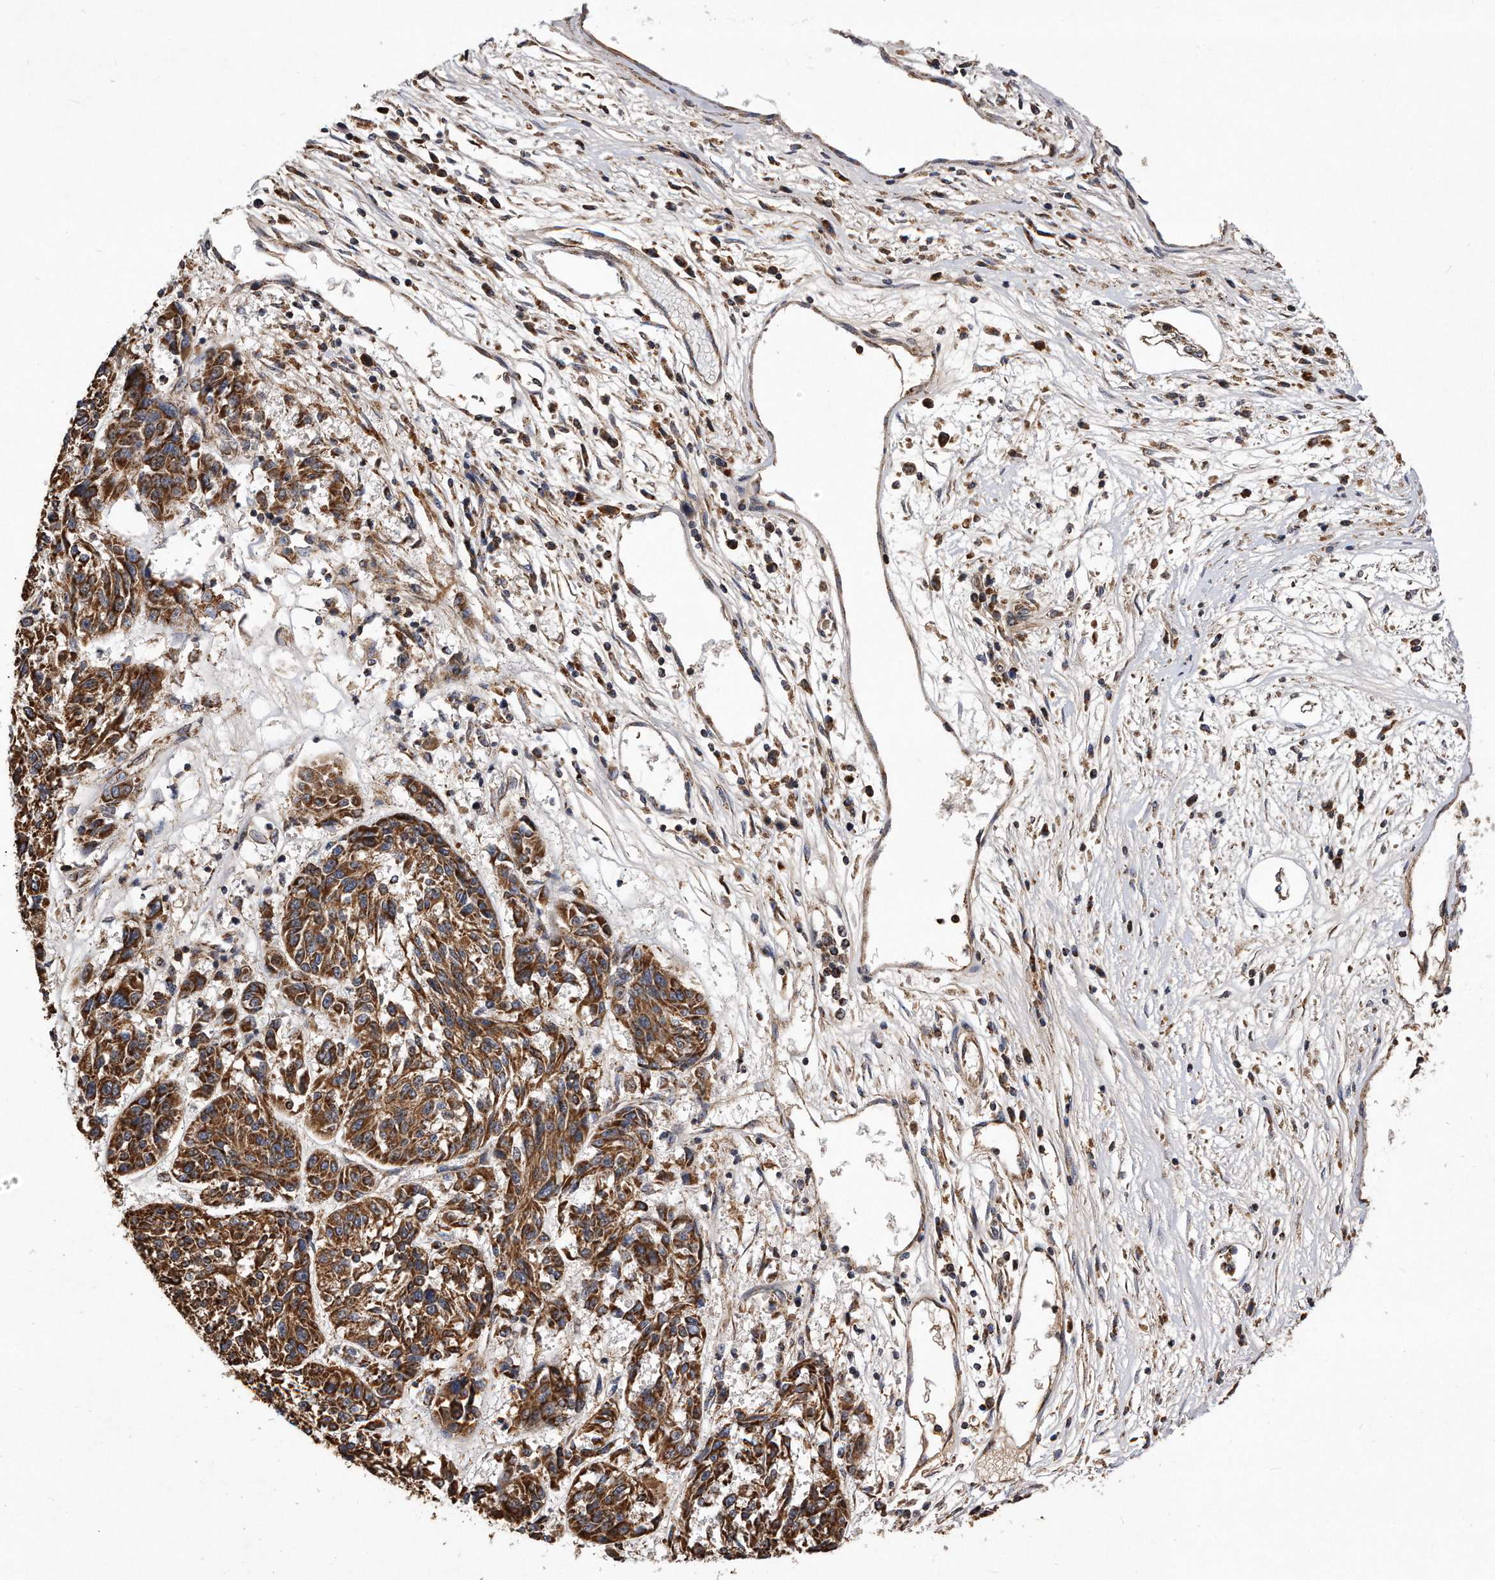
{"staining": {"intensity": "moderate", "quantity": ">75%", "location": "cytoplasmic/membranous"}, "tissue": "melanoma", "cell_type": "Tumor cells", "image_type": "cancer", "snomed": [{"axis": "morphology", "description": "Malignant melanoma, NOS"}, {"axis": "topography", "description": "Skin"}], "caption": "IHC micrograph of malignant melanoma stained for a protein (brown), which shows medium levels of moderate cytoplasmic/membranous positivity in approximately >75% of tumor cells.", "gene": "PPP5C", "patient": {"sex": "male", "age": 53}}